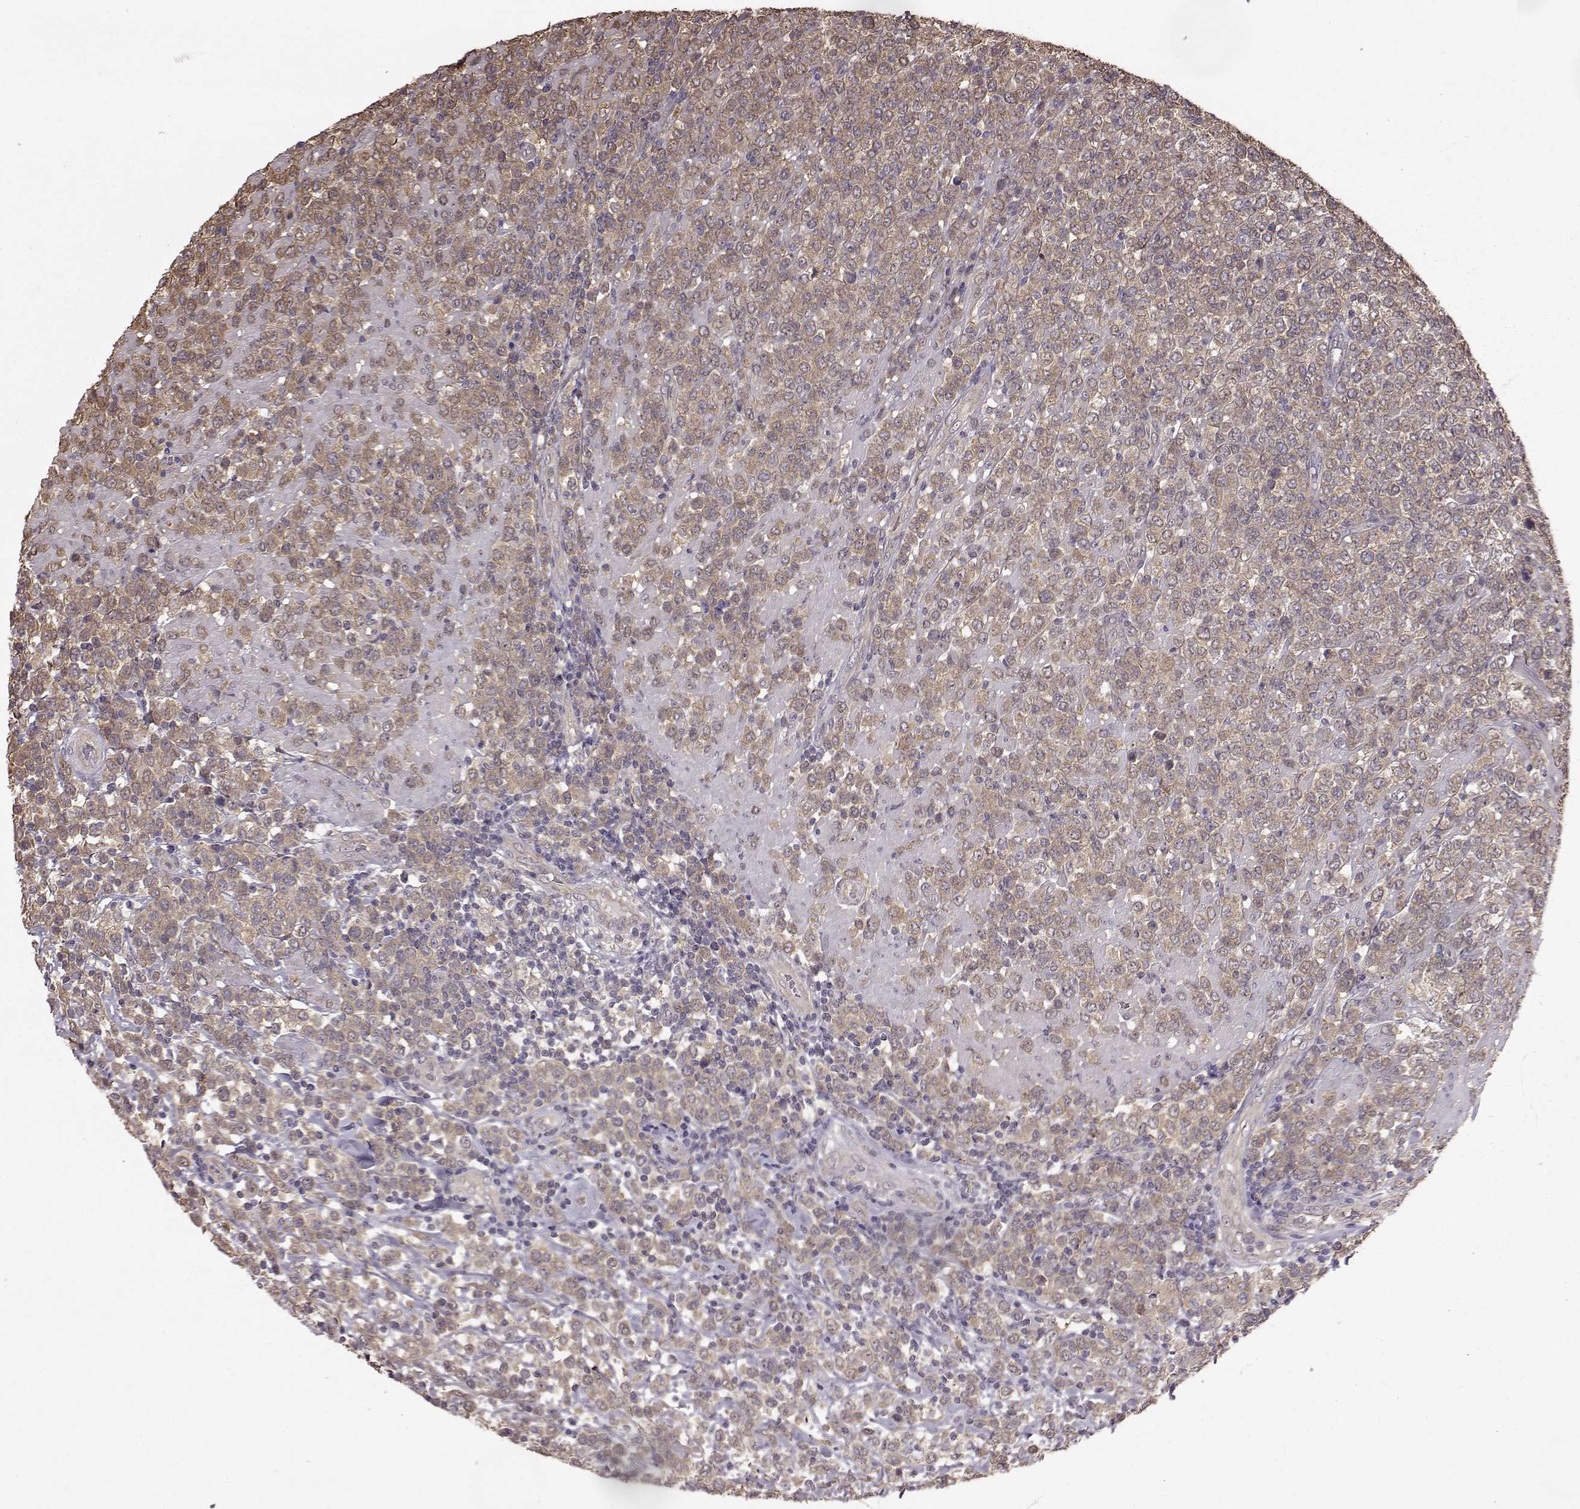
{"staining": {"intensity": "negative", "quantity": "none", "location": "none"}, "tissue": "lymphoma", "cell_type": "Tumor cells", "image_type": "cancer", "snomed": [{"axis": "morphology", "description": "Malignant lymphoma, non-Hodgkin's type, High grade"}, {"axis": "topography", "description": "Soft tissue"}], "caption": "An immunohistochemistry photomicrograph of high-grade malignant lymphoma, non-Hodgkin's type is shown. There is no staining in tumor cells of high-grade malignant lymphoma, non-Hodgkin's type.", "gene": "NME1-NME2", "patient": {"sex": "female", "age": 56}}